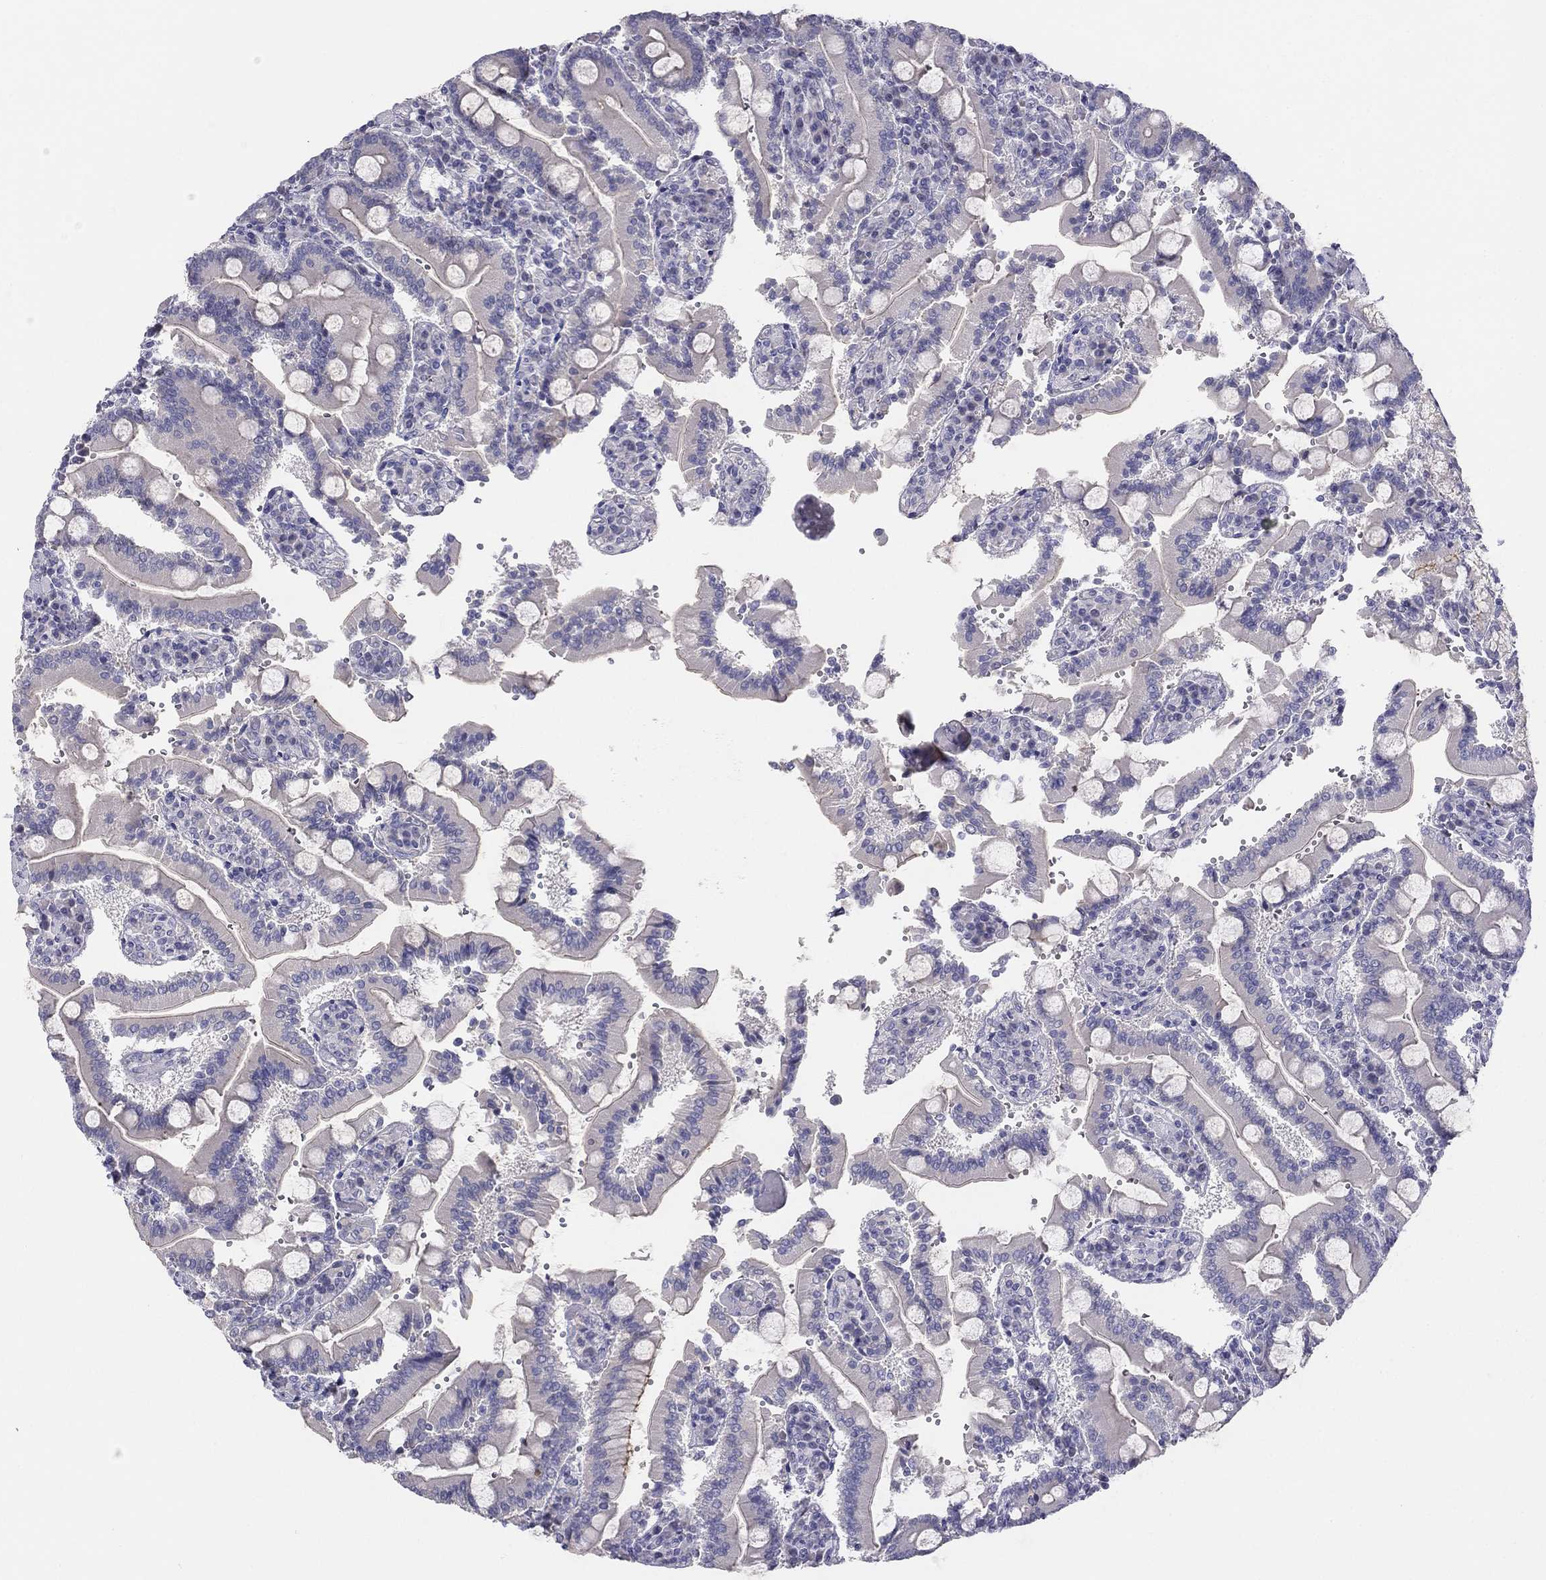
{"staining": {"intensity": "weak", "quantity": "<25%", "location": "cytoplasmic/membranous"}, "tissue": "duodenum", "cell_type": "Glandular cells", "image_type": "normal", "snomed": [{"axis": "morphology", "description": "Normal tissue, NOS"}, {"axis": "topography", "description": "Duodenum"}], "caption": "Glandular cells are negative for protein expression in unremarkable human duodenum. The staining was performed using DAB to visualize the protein expression in brown, while the nuclei were stained in blue with hematoxylin (Magnification: 20x).", "gene": "MGAT4C", "patient": {"sex": "female", "age": 62}}